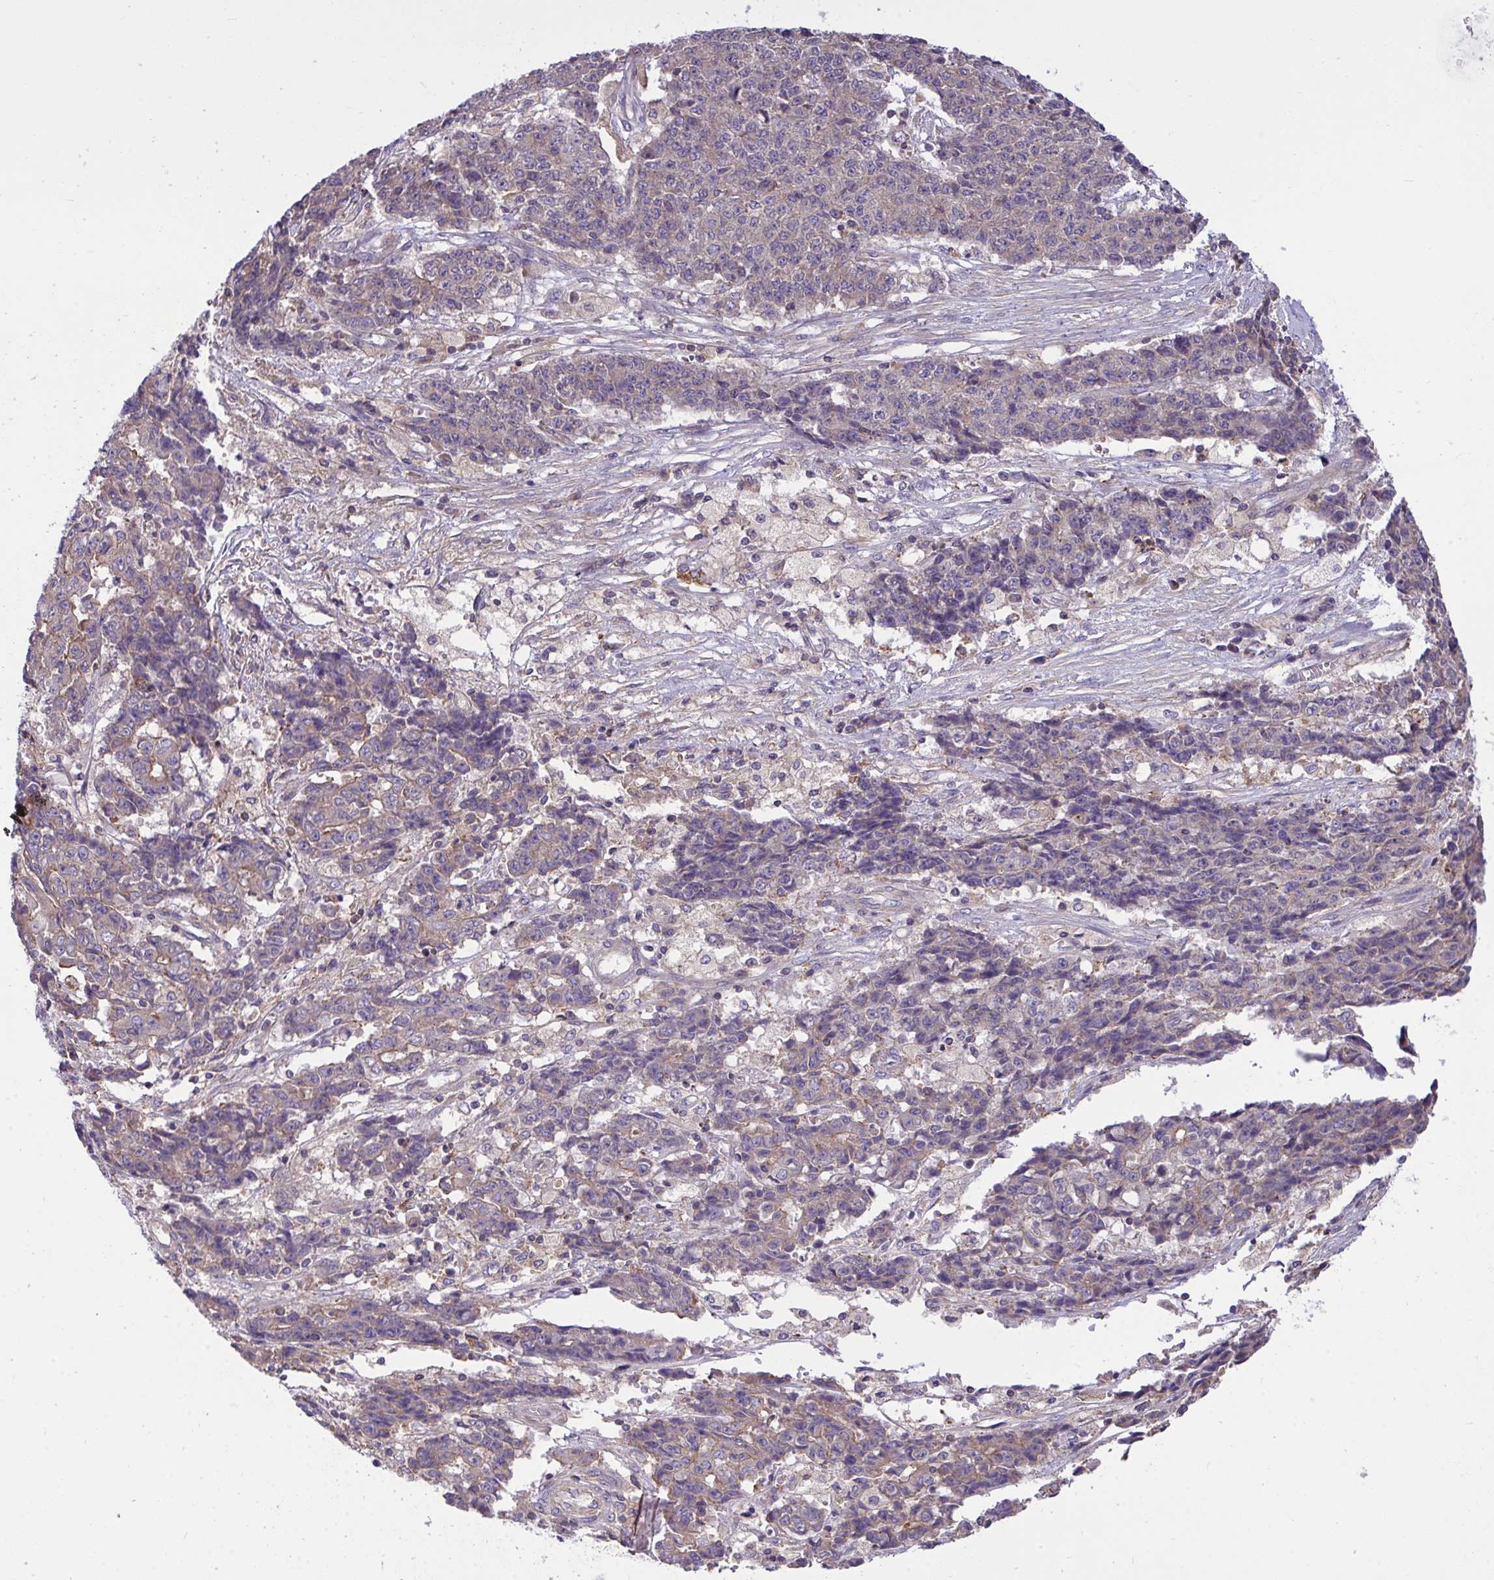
{"staining": {"intensity": "negative", "quantity": "none", "location": "none"}, "tissue": "ovarian cancer", "cell_type": "Tumor cells", "image_type": "cancer", "snomed": [{"axis": "morphology", "description": "Carcinoma, endometroid"}, {"axis": "topography", "description": "Ovary"}], "caption": "Tumor cells are negative for brown protein staining in ovarian endometroid carcinoma.", "gene": "GRB14", "patient": {"sex": "female", "age": 42}}